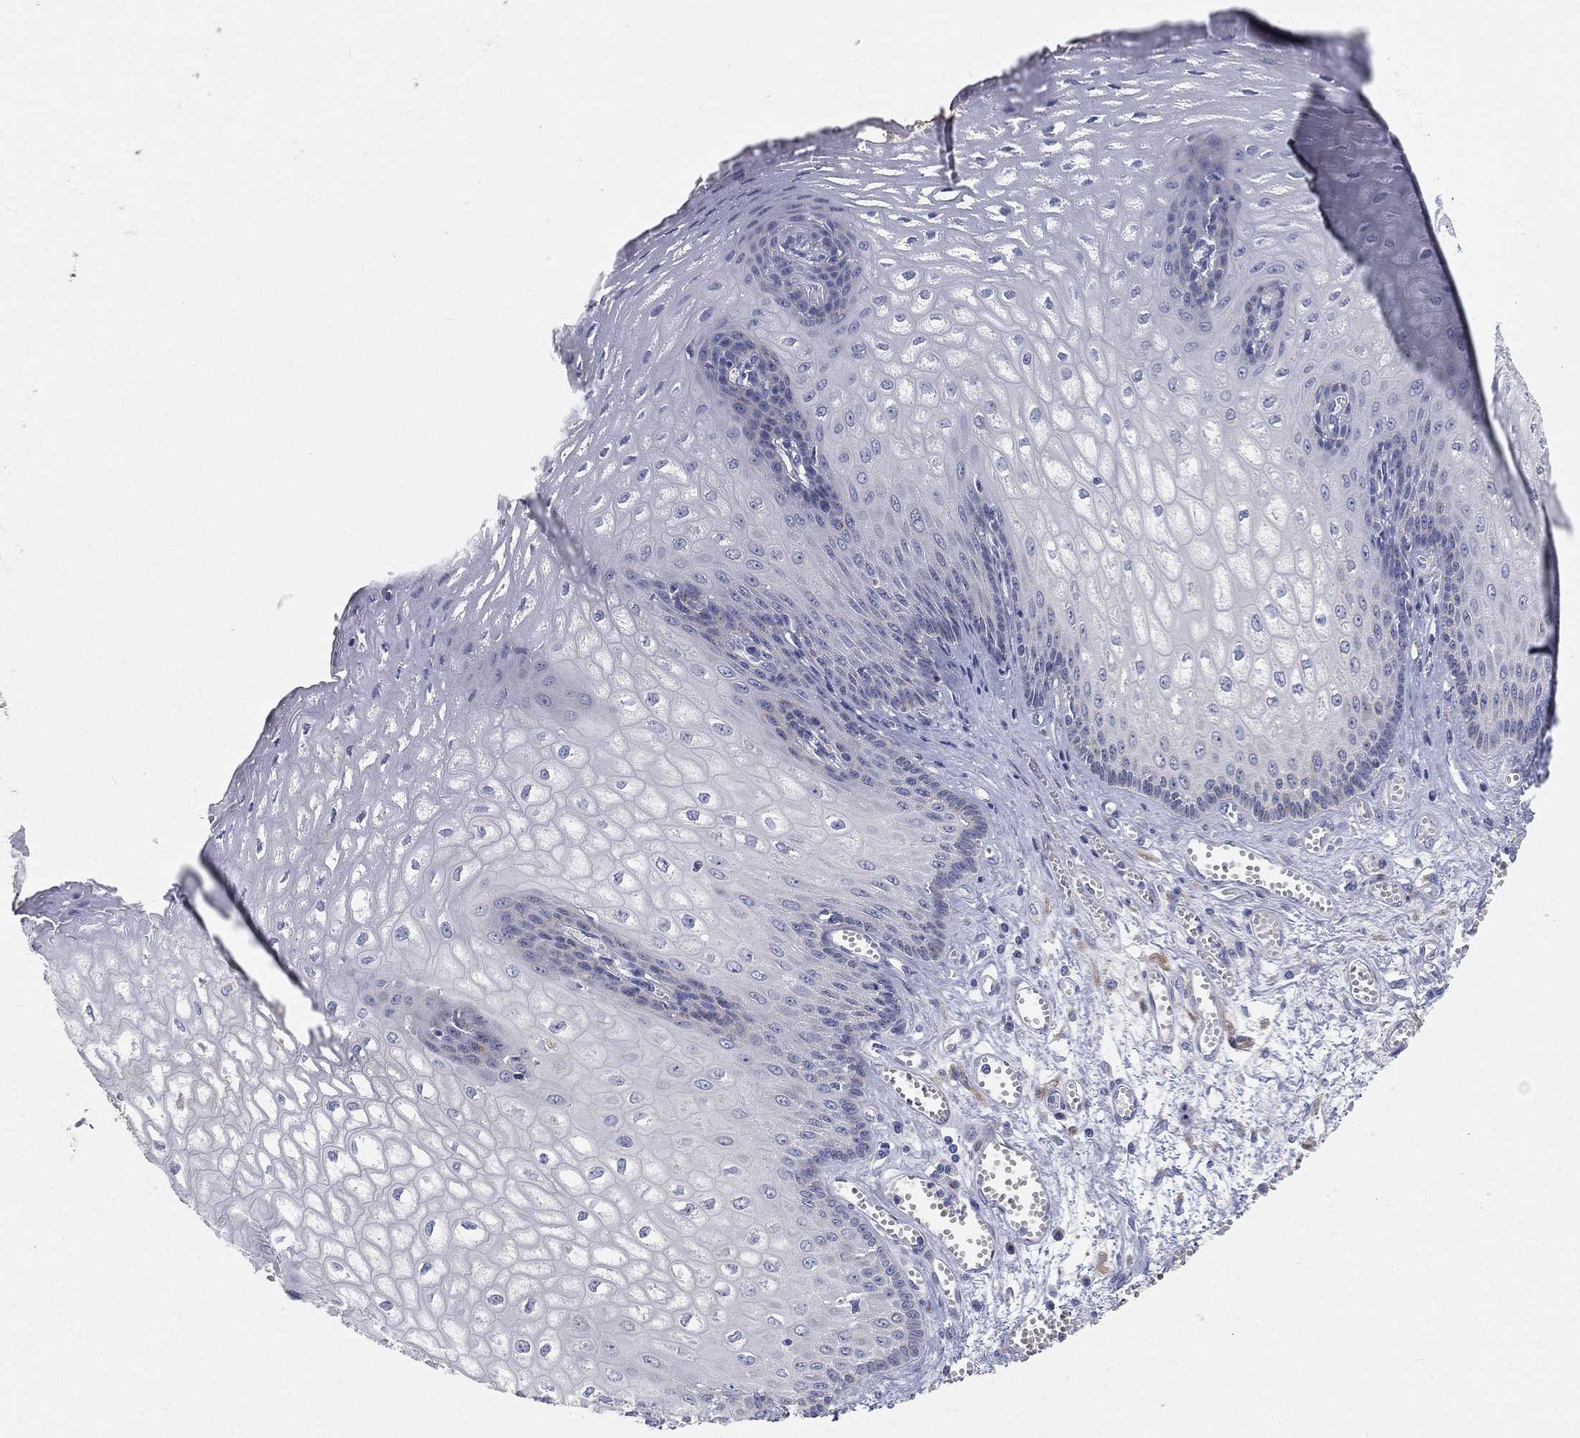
{"staining": {"intensity": "strong", "quantity": "<25%", "location": "cytoplasmic/membranous"}, "tissue": "esophagus", "cell_type": "Squamous epithelial cells", "image_type": "normal", "snomed": [{"axis": "morphology", "description": "Normal tissue, NOS"}, {"axis": "topography", "description": "Esophagus"}], "caption": "Immunohistochemical staining of normal esophagus shows strong cytoplasmic/membranous protein expression in approximately <25% of squamous epithelial cells. The protein is stained brown, and the nuclei are stained in blue (DAB (3,3'-diaminobenzidine) IHC with brightfield microscopy, high magnification).", "gene": "TMEM25", "patient": {"sex": "male", "age": 58}}